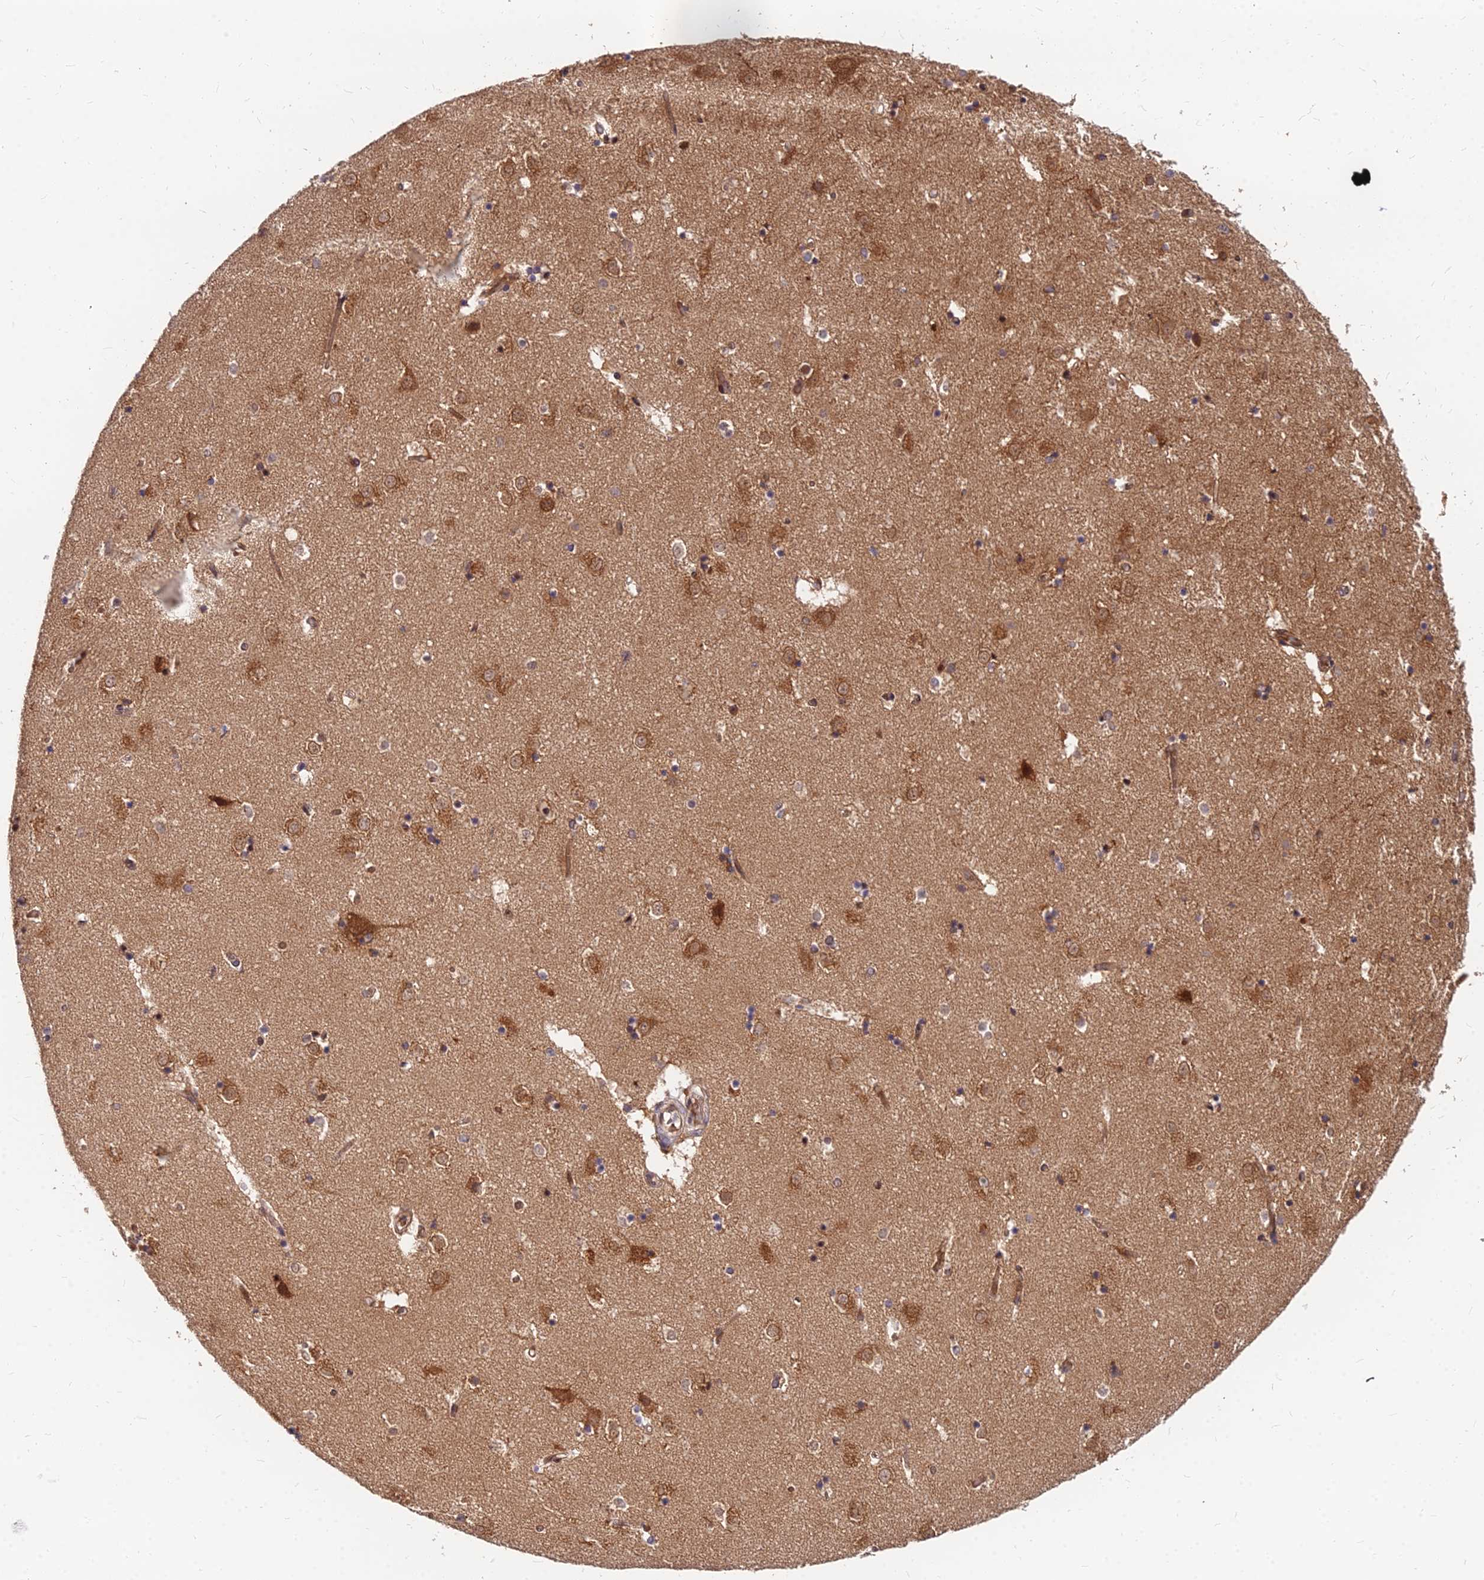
{"staining": {"intensity": "negative", "quantity": "none", "location": "none"}, "tissue": "caudate", "cell_type": "Glial cells", "image_type": "normal", "snomed": [{"axis": "morphology", "description": "Normal tissue, NOS"}, {"axis": "topography", "description": "Lateral ventricle wall"}], "caption": "IHC photomicrograph of benign caudate: human caudate stained with DAB (3,3'-diaminobenzidine) displays no significant protein expression in glial cells. (Stains: DAB (3,3'-diaminobenzidine) IHC with hematoxylin counter stain, Microscopy: brightfield microscopy at high magnification).", "gene": "CCT6A", "patient": {"sex": "female", "age": 52}}